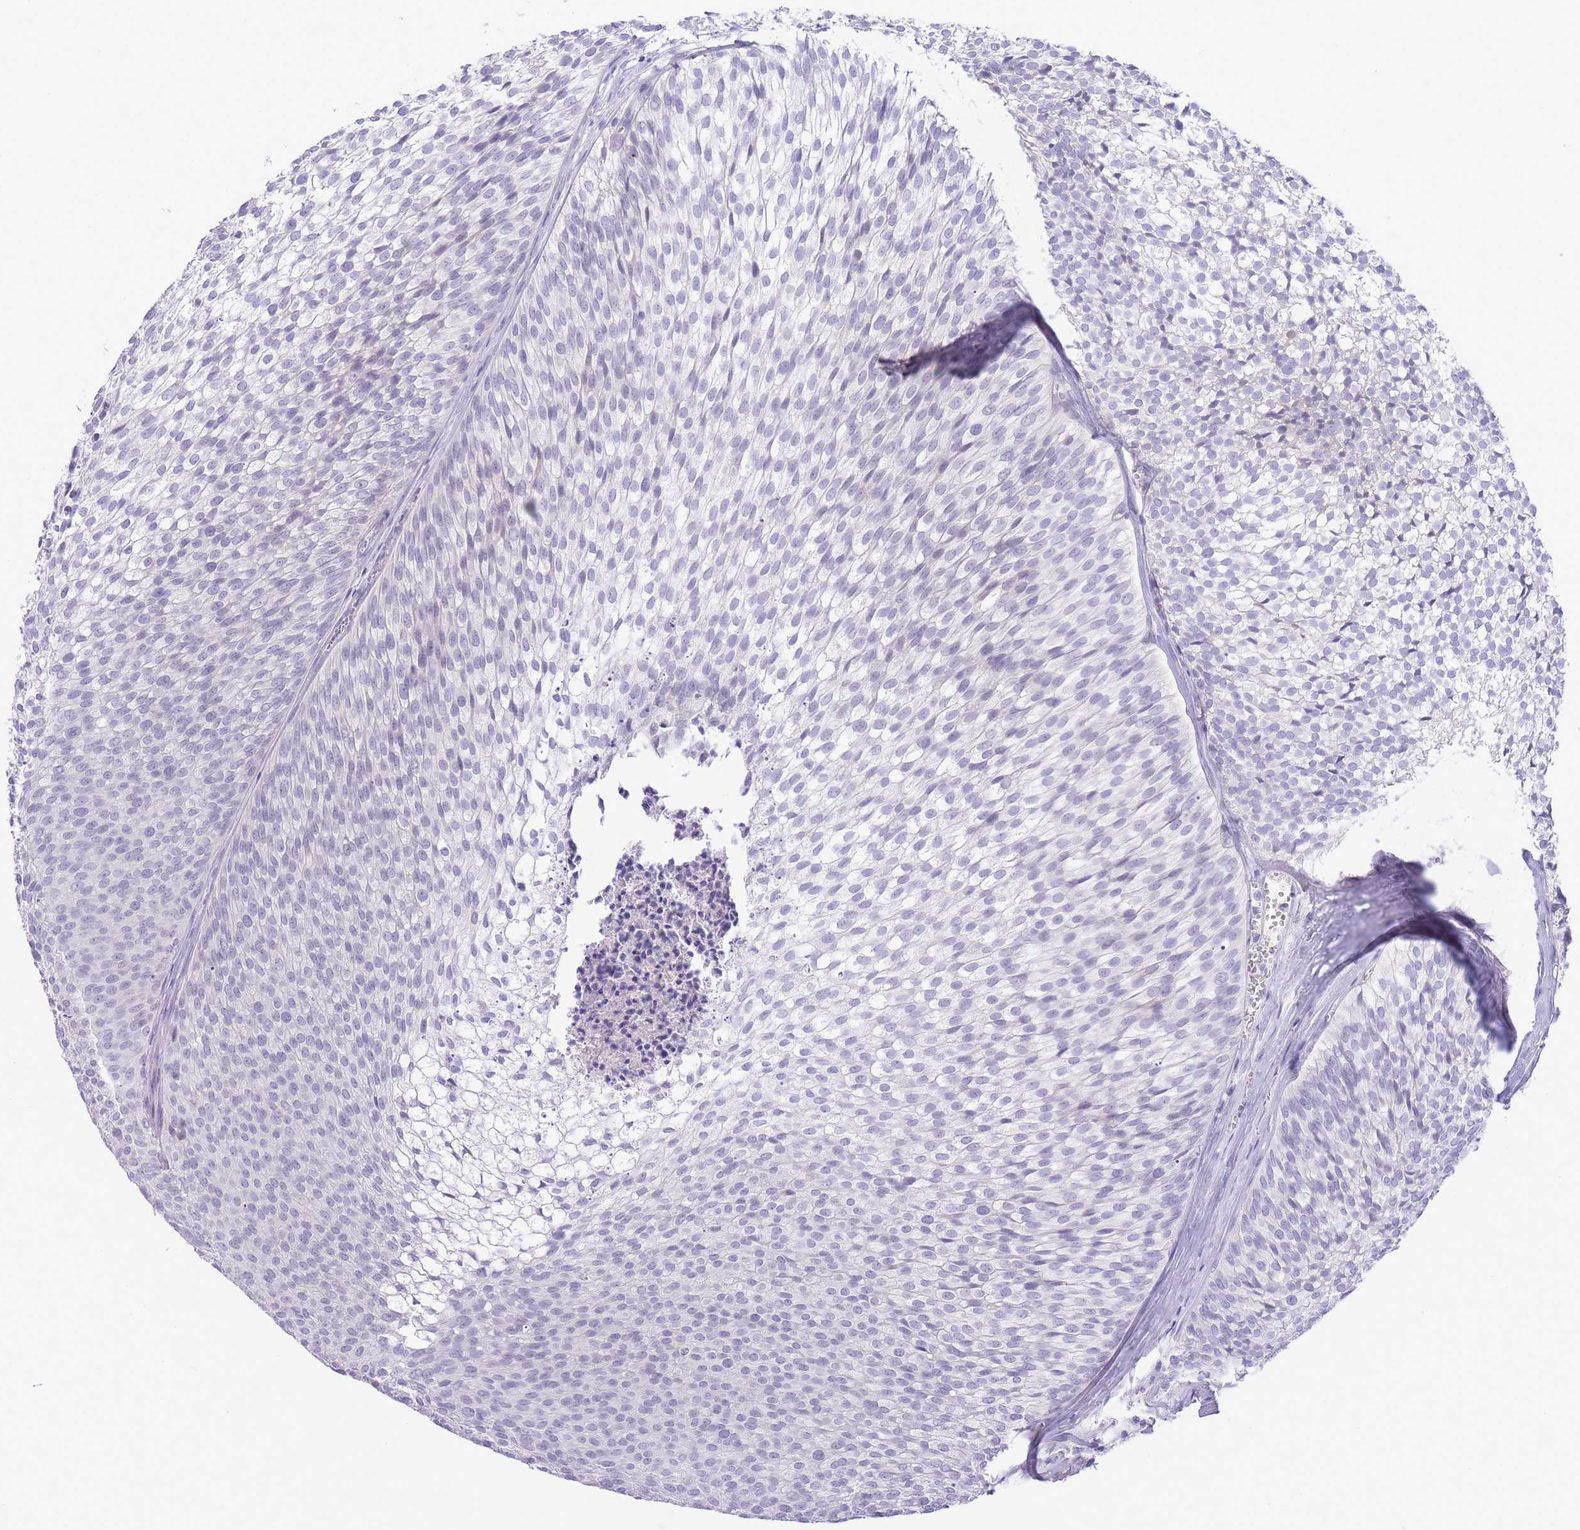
{"staining": {"intensity": "negative", "quantity": "none", "location": "none"}, "tissue": "urothelial cancer", "cell_type": "Tumor cells", "image_type": "cancer", "snomed": [{"axis": "morphology", "description": "Urothelial carcinoma, Low grade"}, {"axis": "topography", "description": "Urinary bladder"}], "caption": "The photomicrograph exhibits no staining of tumor cells in low-grade urothelial carcinoma. (IHC, brightfield microscopy, high magnification).", "gene": "ASAP3", "patient": {"sex": "male", "age": 91}}